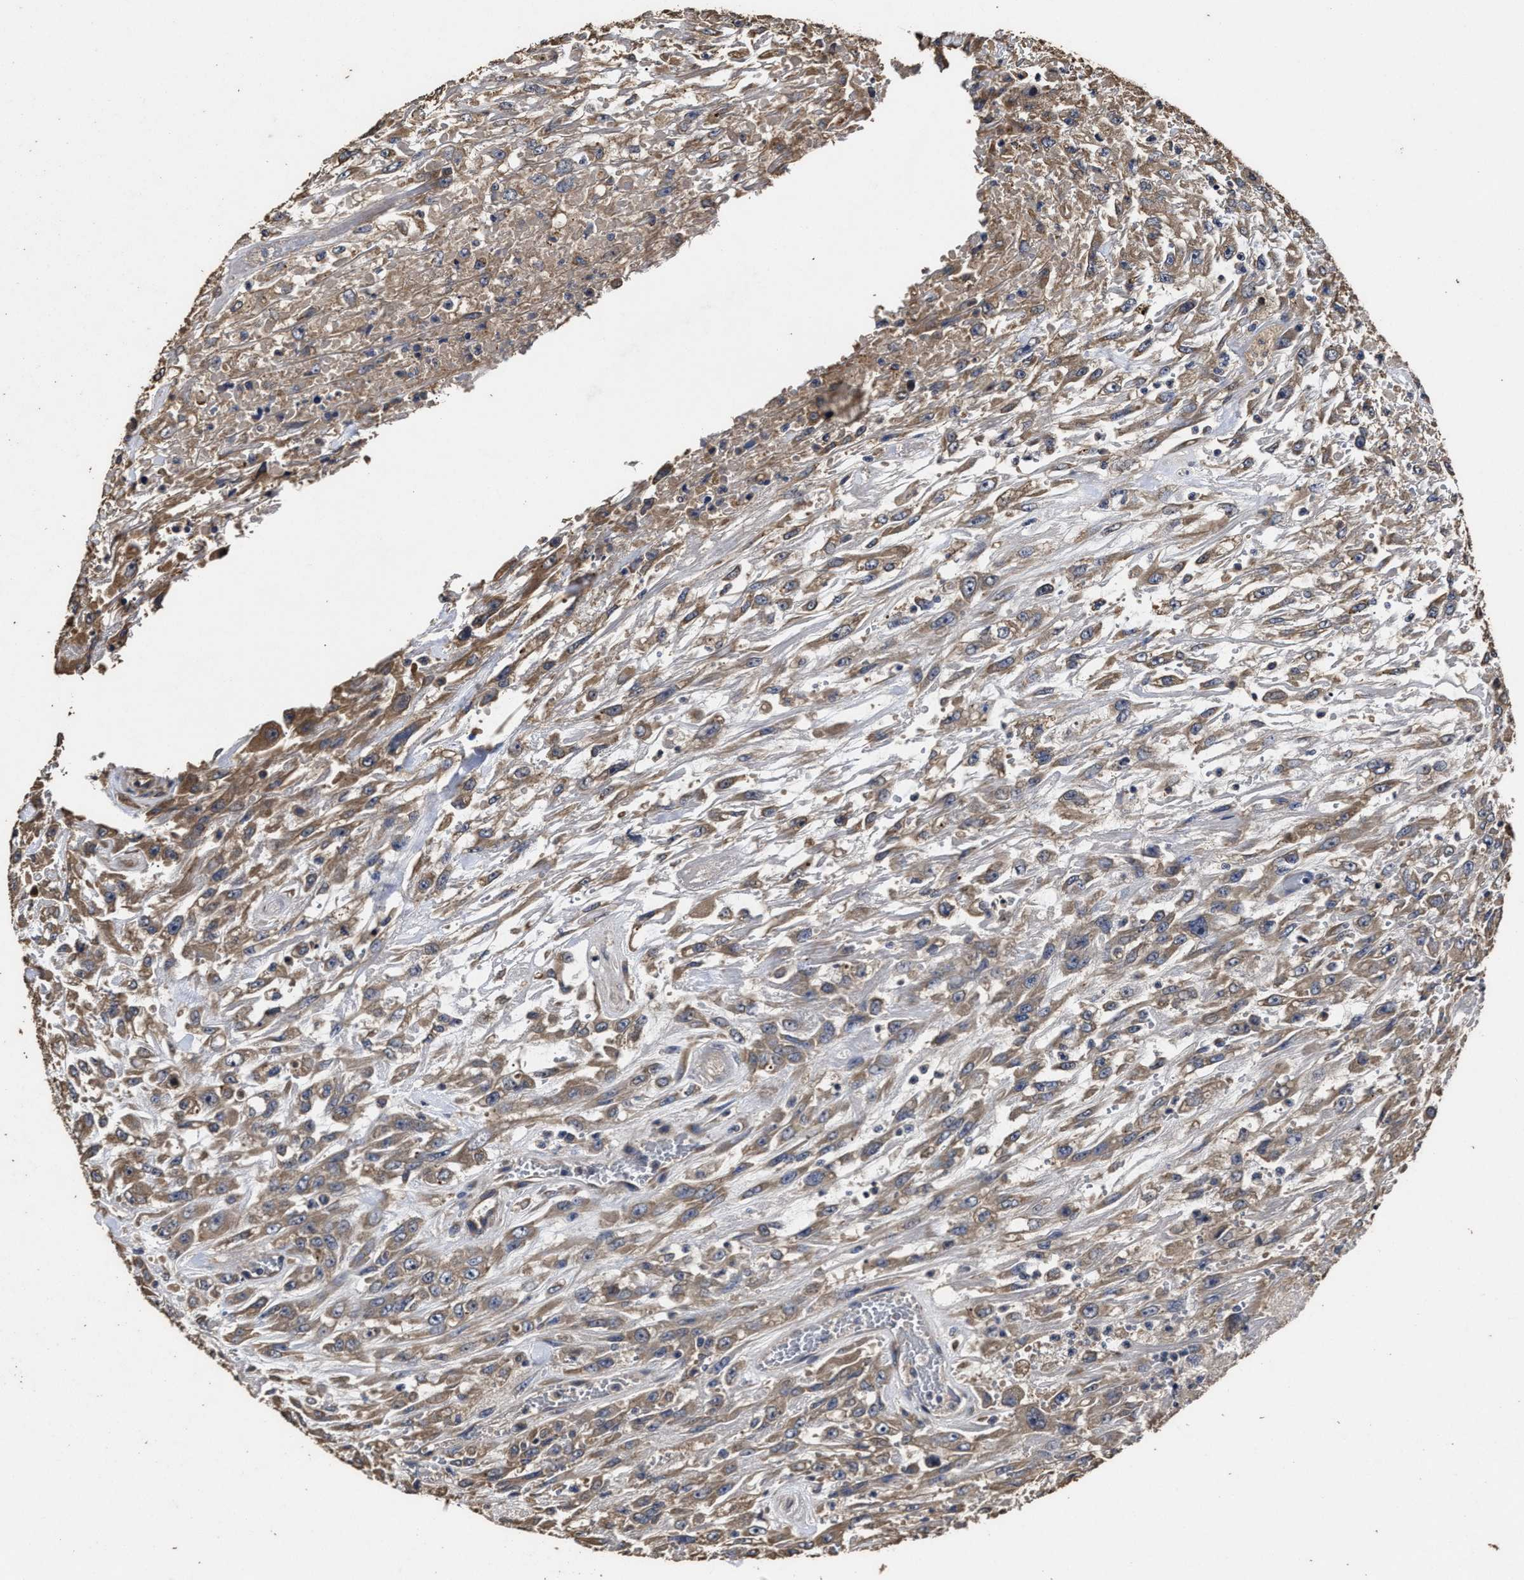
{"staining": {"intensity": "moderate", "quantity": ">75%", "location": "cytoplasmic/membranous"}, "tissue": "urothelial cancer", "cell_type": "Tumor cells", "image_type": "cancer", "snomed": [{"axis": "morphology", "description": "Urothelial carcinoma, High grade"}, {"axis": "topography", "description": "Urinary bladder"}], "caption": "Approximately >75% of tumor cells in human high-grade urothelial carcinoma reveal moderate cytoplasmic/membranous protein positivity as visualized by brown immunohistochemical staining.", "gene": "PPM1K", "patient": {"sex": "male", "age": 46}}